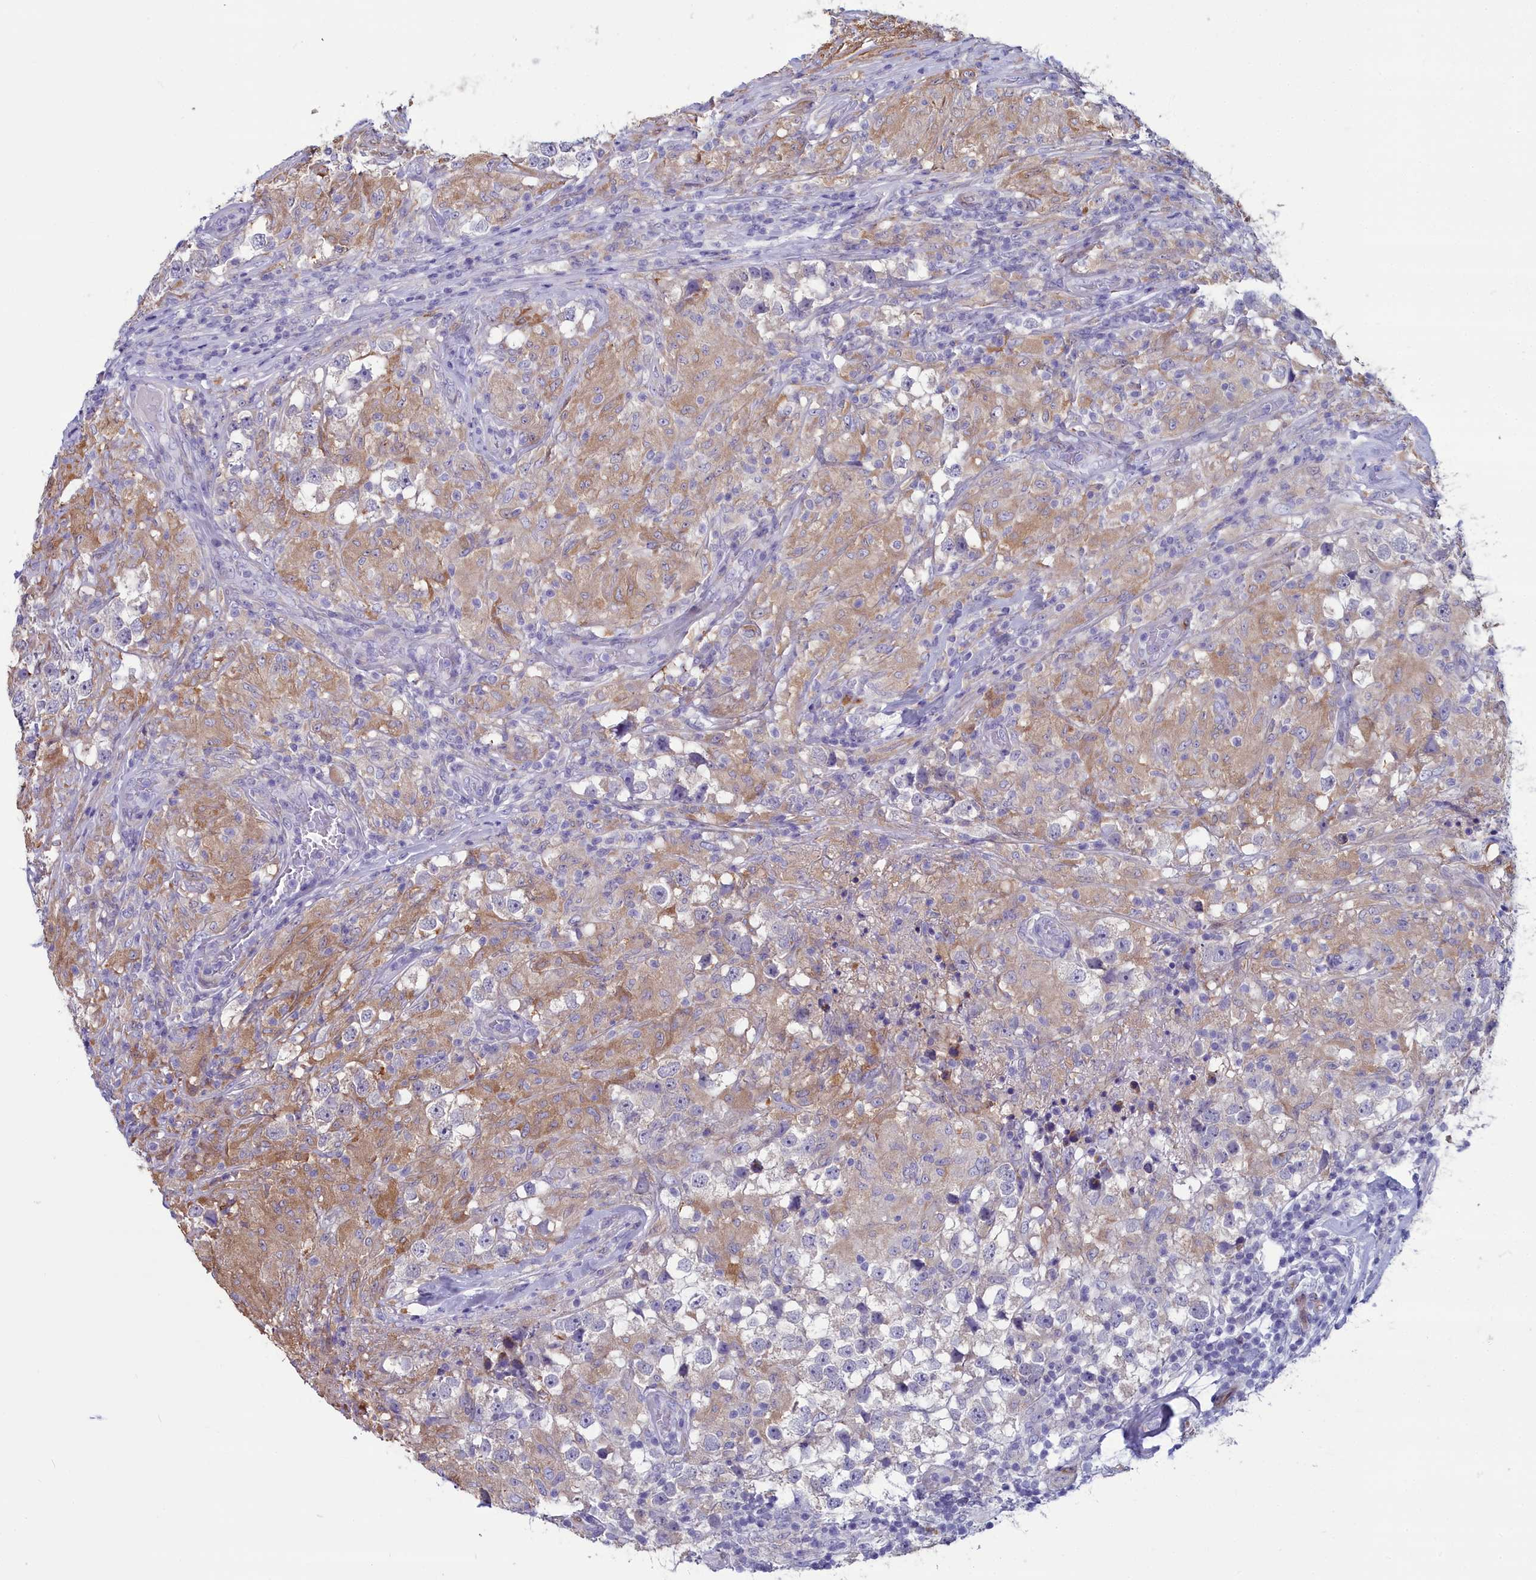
{"staining": {"intensity": "moderate", "quantity": "<25%", "location": "cytoplasmic/membranous"}, "tissue": "testis cancer", "cell_type": "Tumor cells", "image_type": "cancer", "snomed": [{"axis": "morphology", "description": "Seminoma, NOS"}, {"axis": "topography", "description": "Testis"}], "caption": "A high-resolution micrograph shows immunohistochemistry staining of testis cancer, which reveals moderate cytoplasmic/membranous expression in approximately <25% of tumor cells.", "gene": "PPP1R14A", "patient": {"sex": "male", "age": 46}}